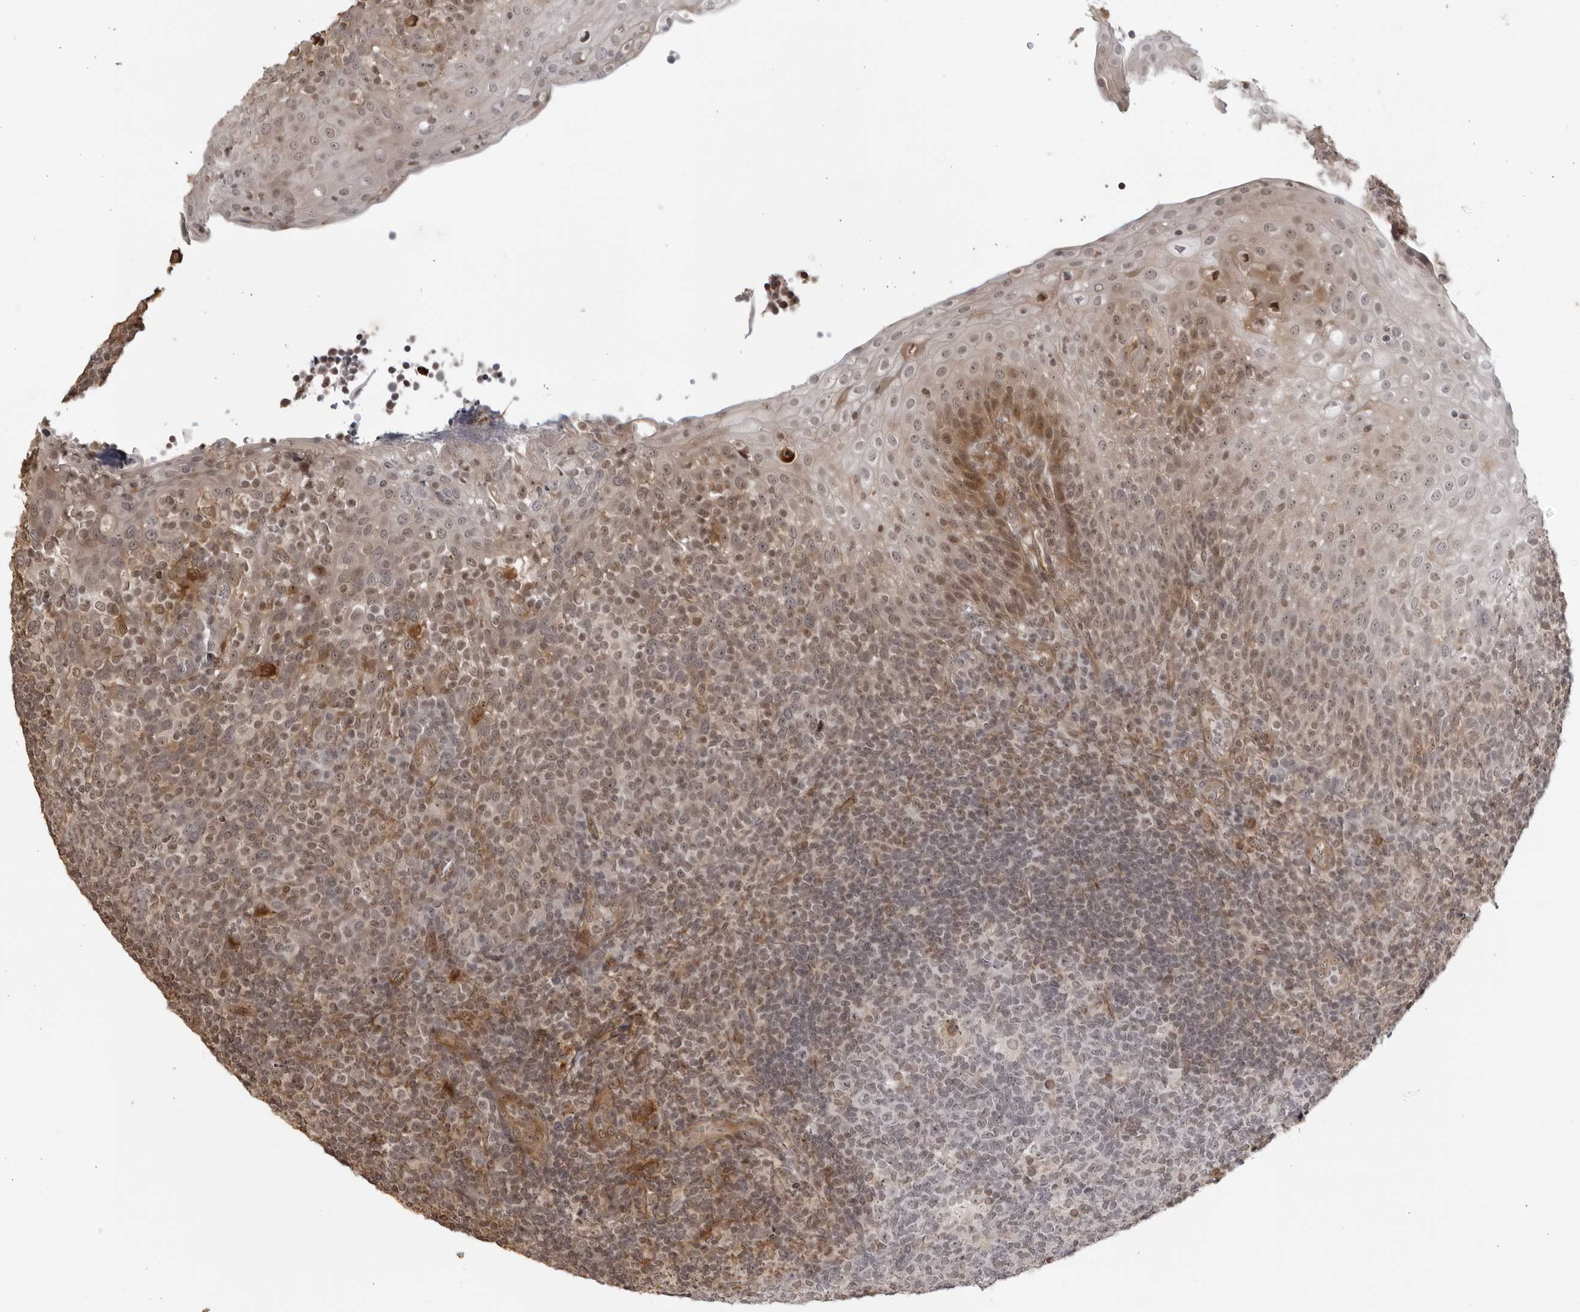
{"staining": {"intensity": "weak", "quantity": "<25%", "location": "nuclear"}, "tissue": "tonsil", "cell_type": "Germinal center cells", "image_type": "normal", "snomed": [{"axis": "morphology", "description": "Normal tissue, NOS"}, {"axis": "topography", "description": "Tonsil"}], "caption": "DAB immunohistochemical staining of benign human tonsil displays no significant positivity in germinal center cells.", "gene": "TCF21", "patient": {"sex": "female", "age": 19}}